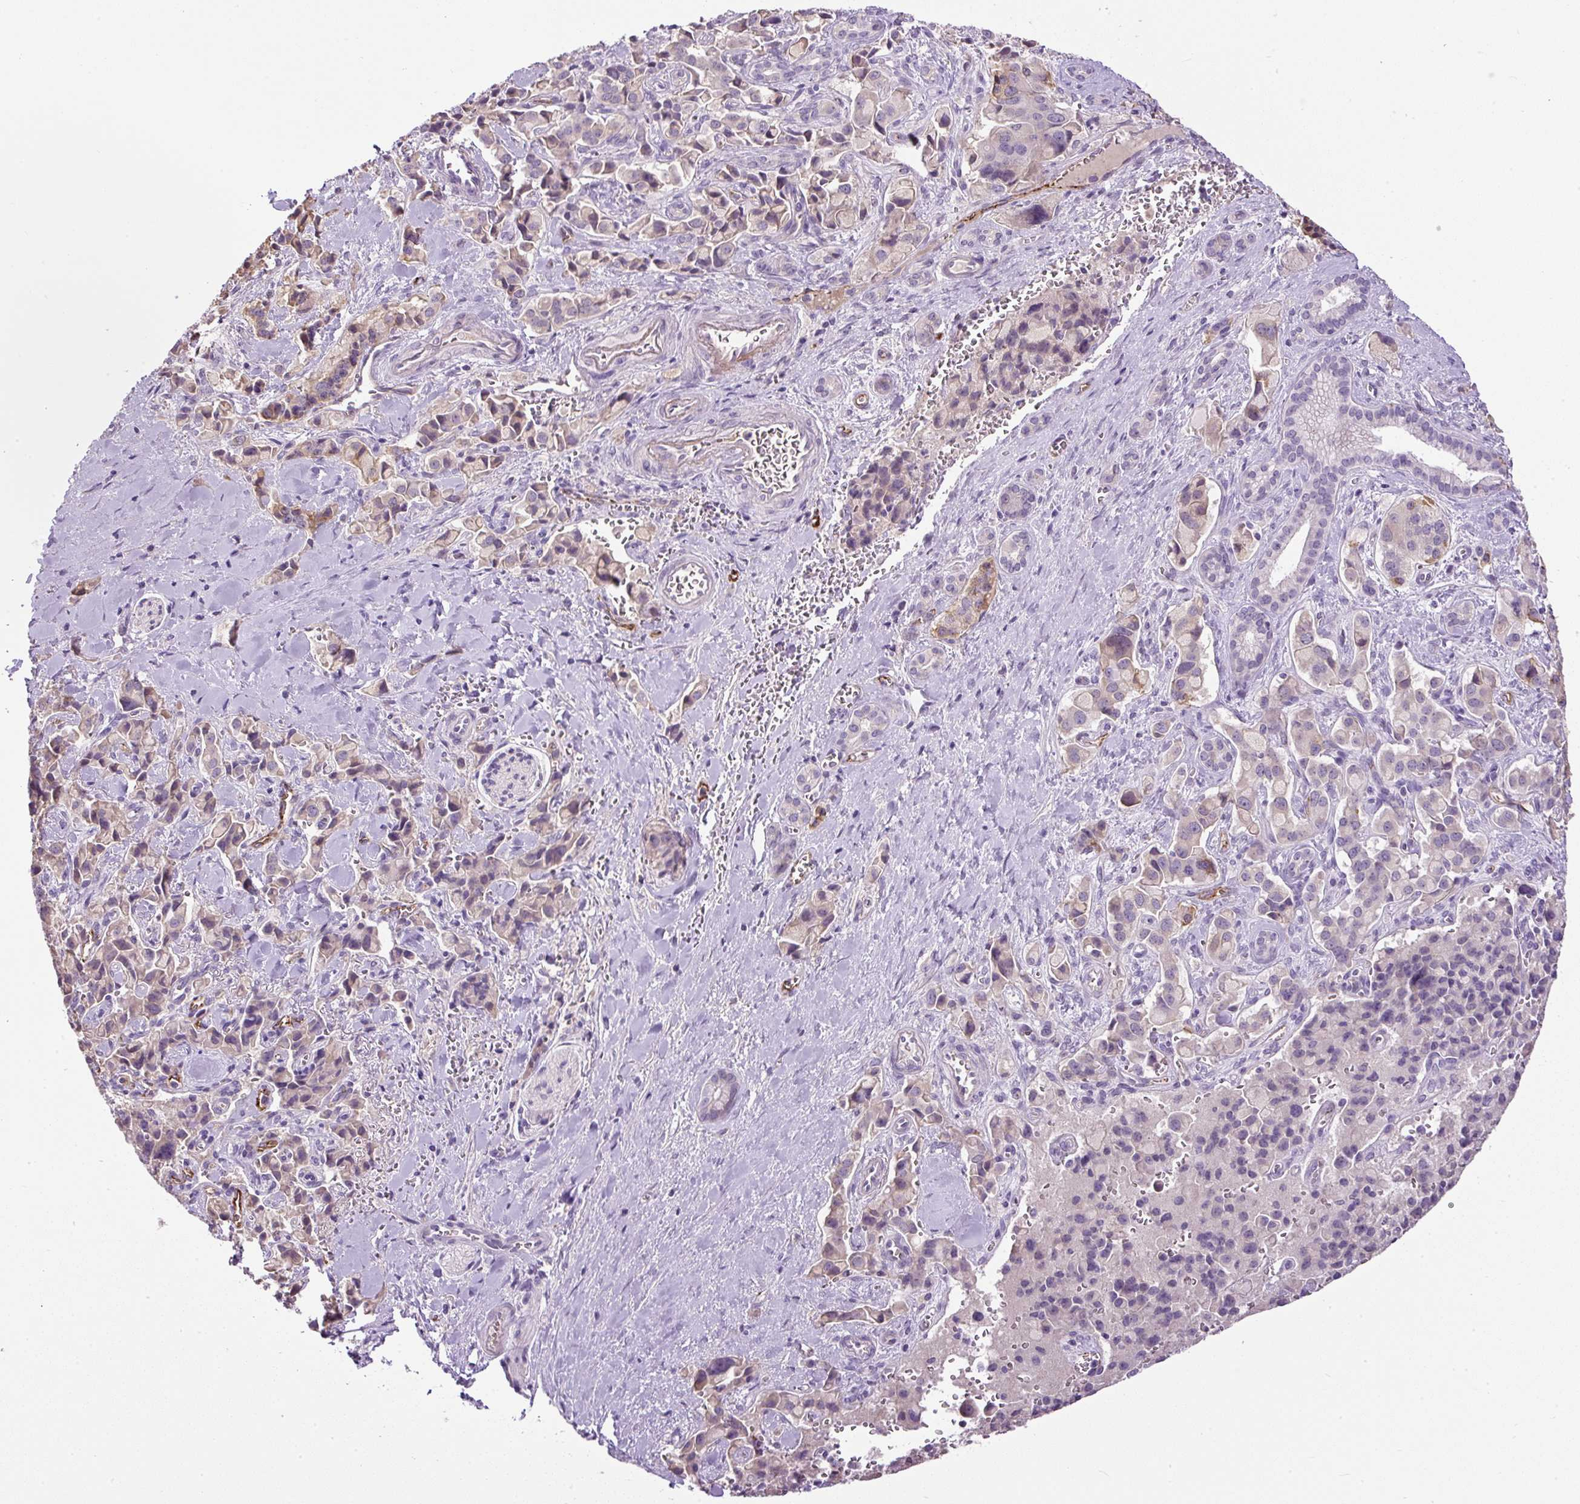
{"staining": {"intensity": "negative", "quantity": "none", "location": "none"}, "tissue": "pancreatic cancer", "cell_type": "Tumor cells", "image_type": "cancer", "snomed": [{"axis": "morphology", "description": "Adenocarcinoma, NOS"}, {"axis": "topography", "description": "Pancreas"}], "caption": "A high-resolution micrograph shows immunohistochemistry staining of pancreatic cancer (adenocarcinoma), which shows no significant staining in tumor cells.", "gene": "LEFTY2", "patient": {"sex": "male", "age": 65}}